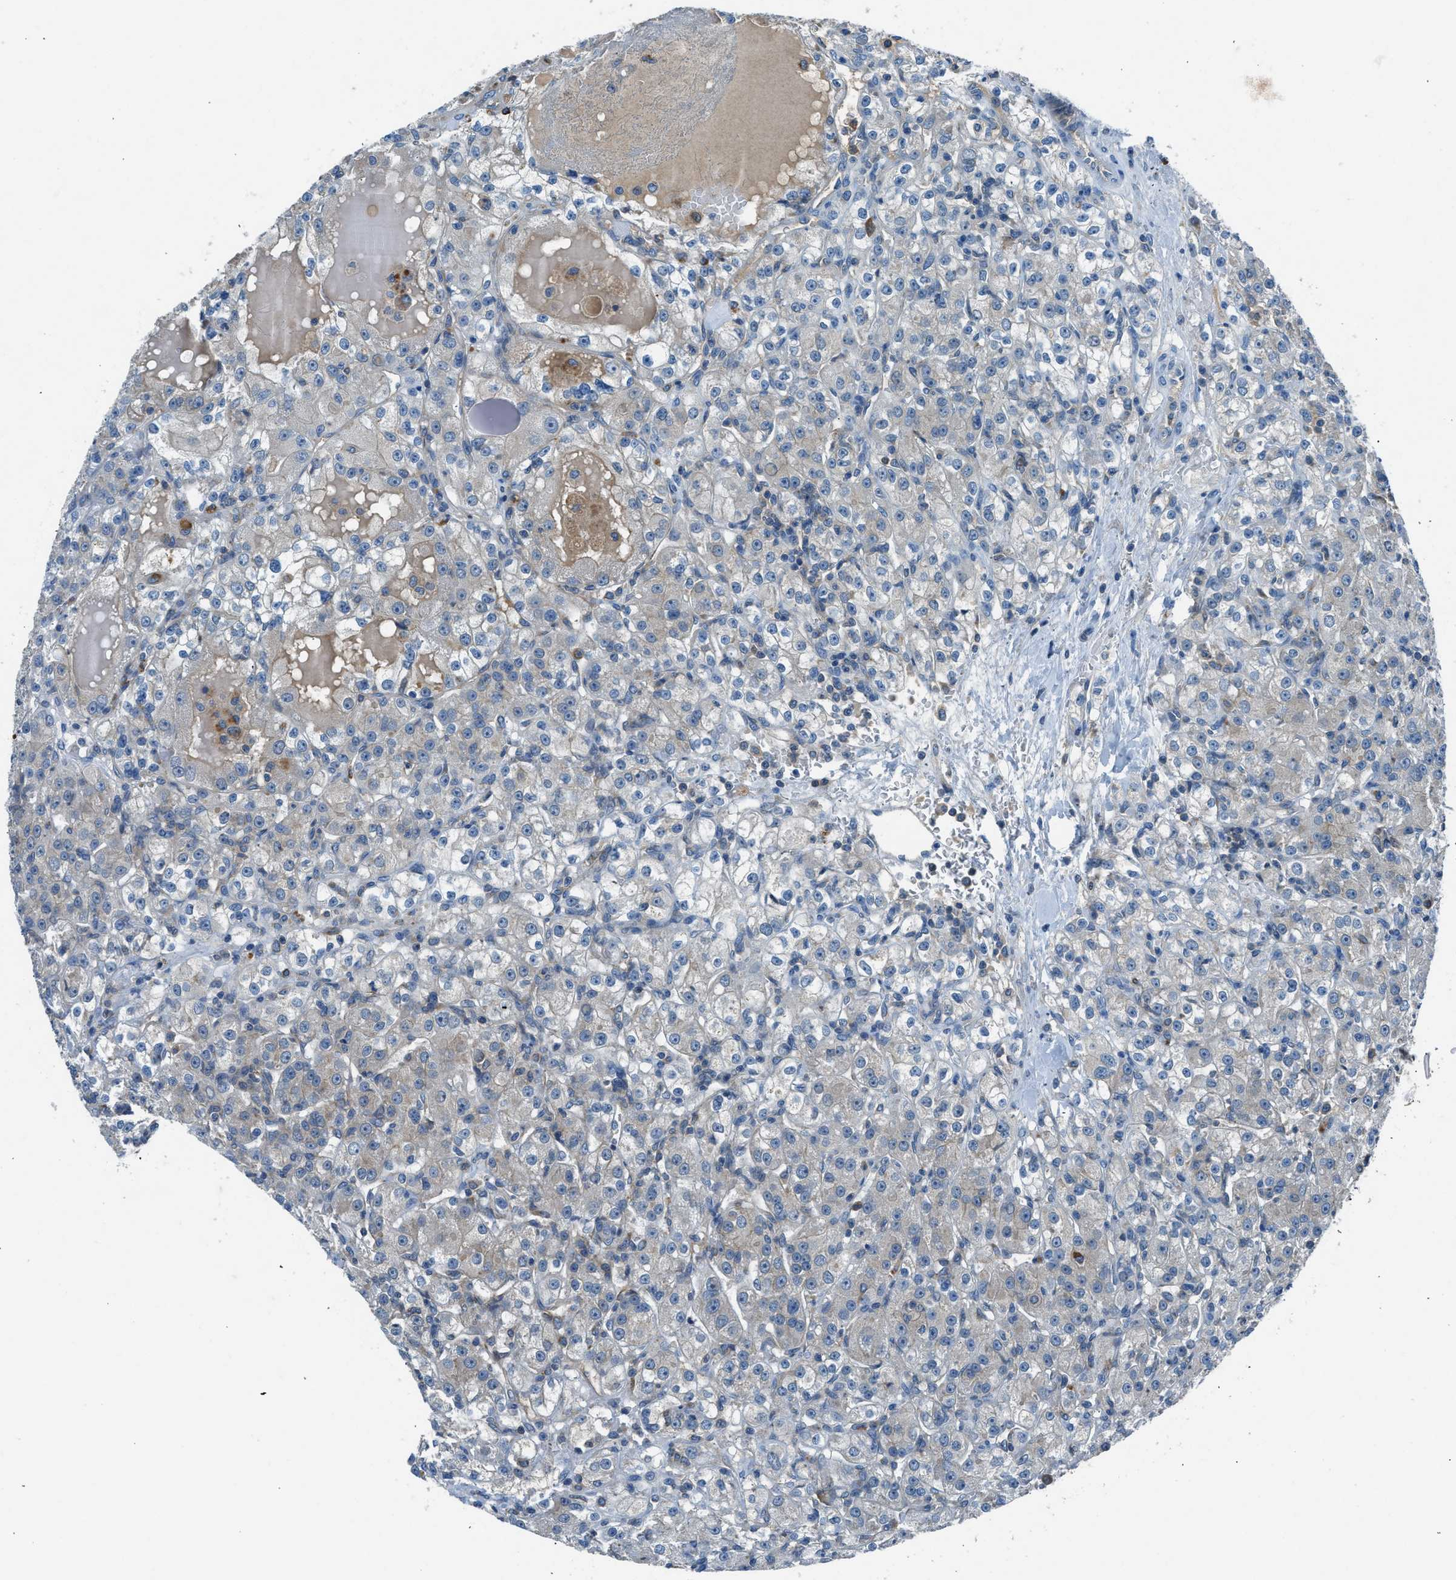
{"staining": {"intensity": "weak", "quantity": "<25%", "location": "cytoplasmic/membranous"}, "tissue": "renal cancer", "cell_type": "Tumor cells", "image_type": "cancer", "snomed": [{"axis": "morphology", "description": "Normal tissue, NOS"}, {"axis": "morphology", "description": "Adenocarcinoma, NOS"}, {"axis": "topography", "description": "Kidney"}], "caption": "The micrograph displays no significant staining in tumor cells of renal cancer. (DAB (3,3'-diaminobenzidine) IHC visualized using brightfield microscopy, high magnification).", "gene": "BMP1", "patient": {"sex": "male", "age": 61}}